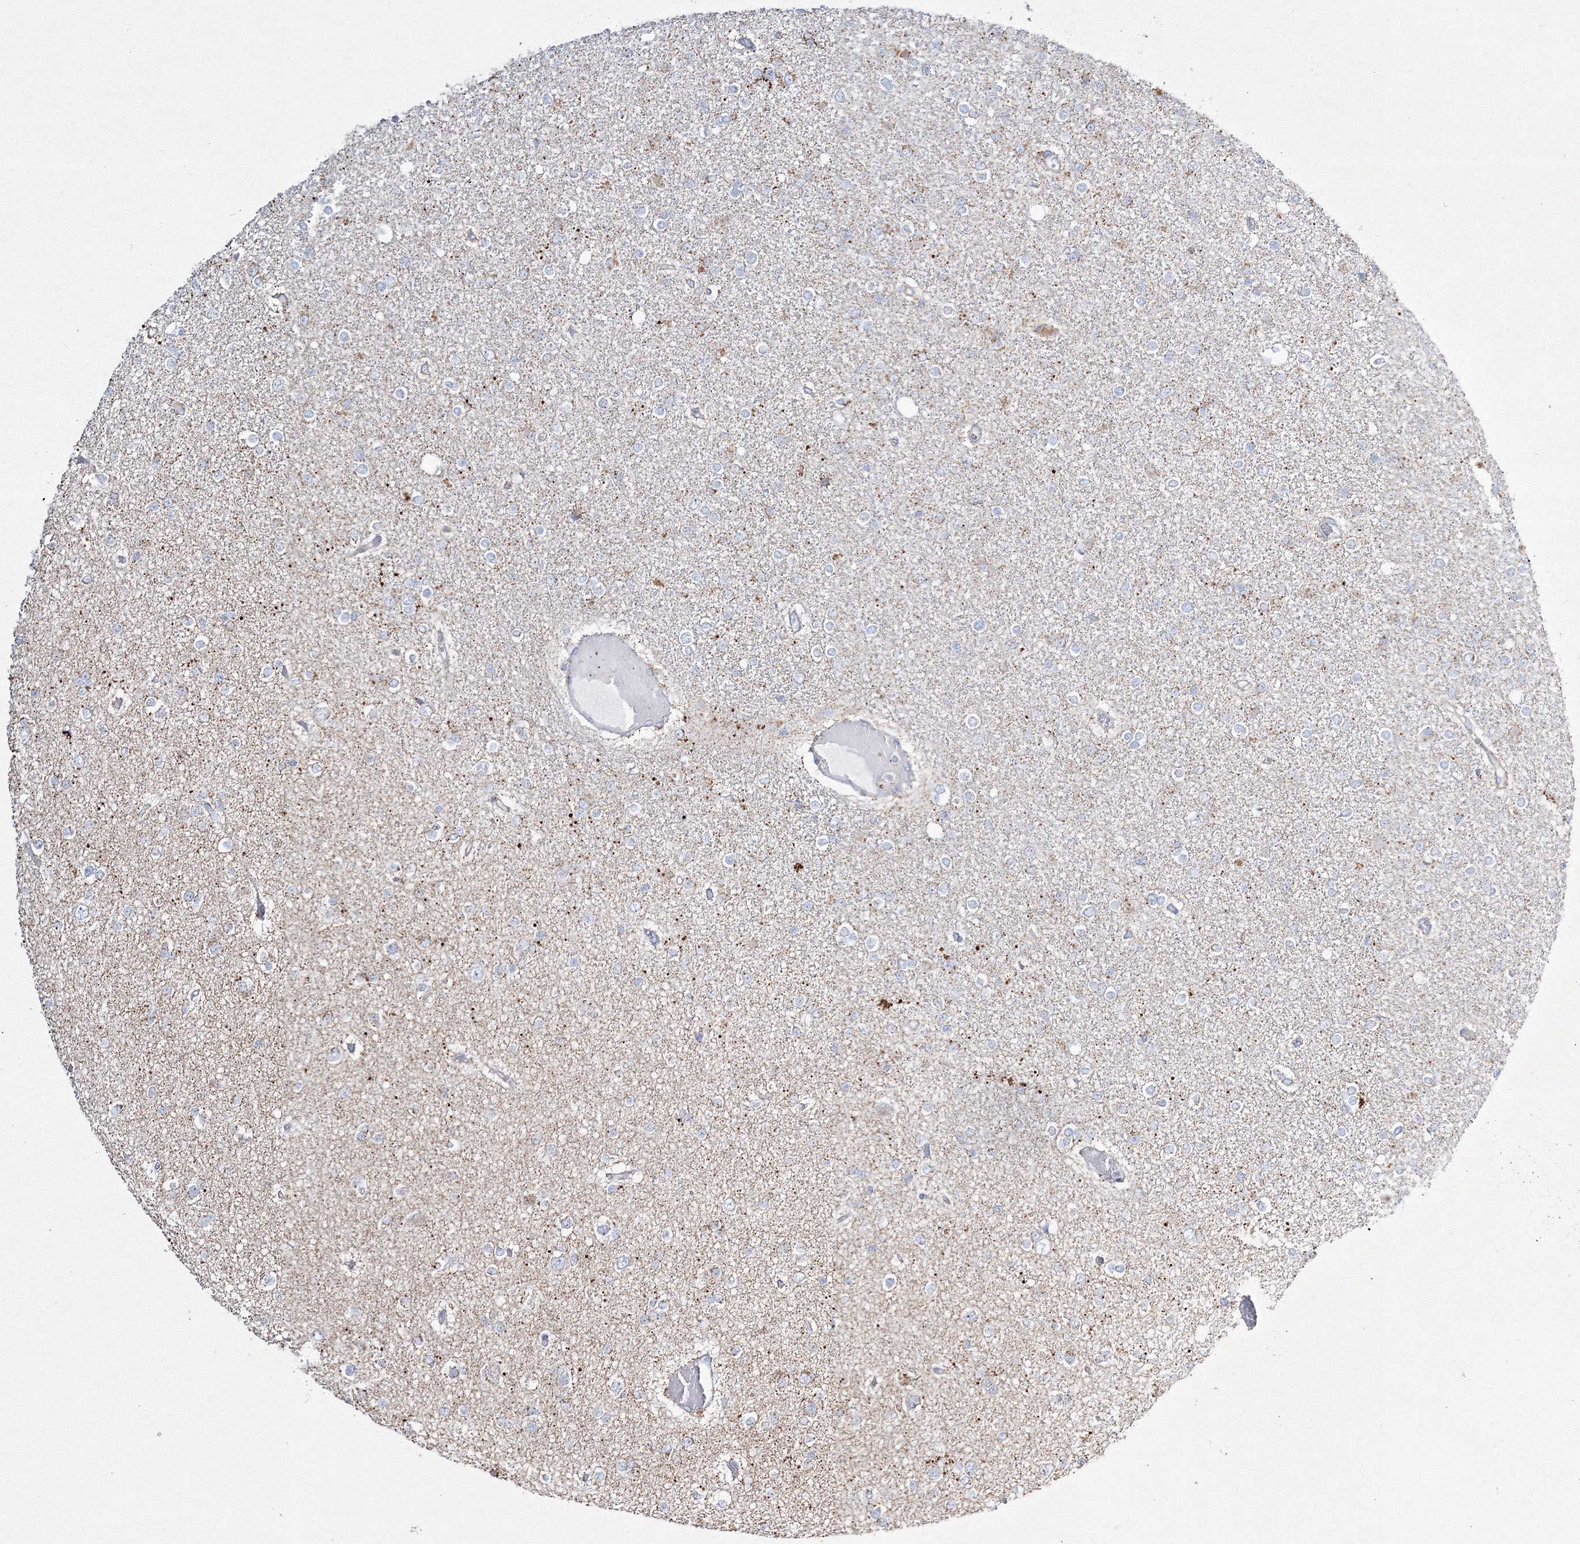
{"staining": {"intensity": "moderate", "quantity": "<25%", "location": "cytoplasmic/membranous"}, "tissue": "glioma", "cell_type": "Tumor cells", "image_type": "cancer", "snomed": [{"axis": "morphology", "description": "Glioma, malignant, Low grade"}, {"axis": "topography", "description": "Brain"}], "caption": "Human malignant glioma (low-grade) stained with a protein marker reveals moderate staining in tumor cells.", "gene": "IGSF9", "patient": {"sex": "female", "age": 22}}